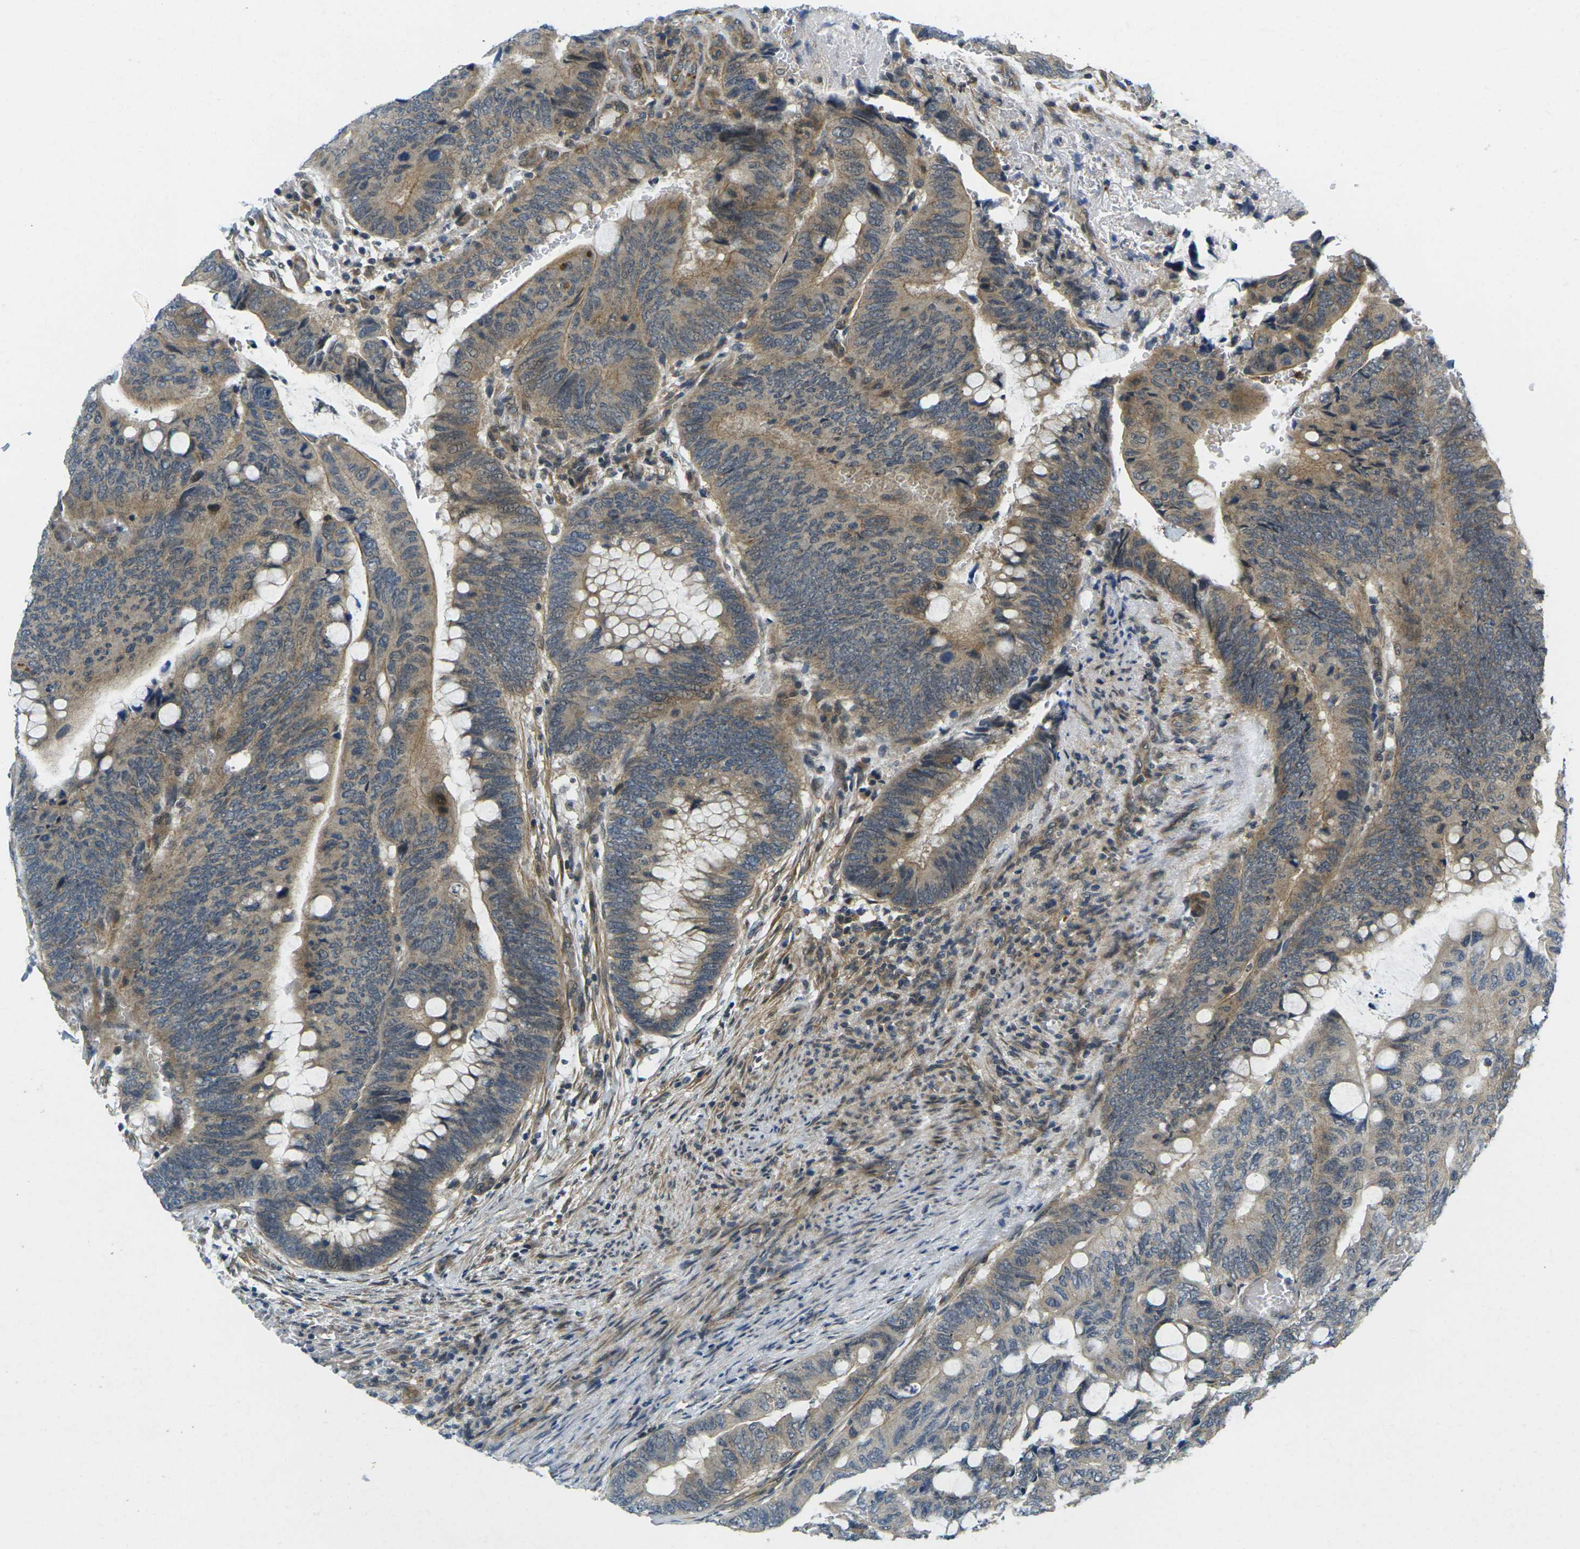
{"staining": {"intensity": "moderate", "quantity": ">75%", "location": "cytoplasmic/membranous"}, "tissue": "colorectal cancer", "cell_type": "Tumor cells", "image_type": "cancer", "snomed": [{"axis": "morphology", "description": "Normal tissue, NOS"}, {"axis": "morphology", "description": "Adenocarcinoma, NOS"}, {"axis": "topography", "description": "Rectum"}, {"axis": "topography", "description": "Peripheral nerve tissue"}], "caption": "Brown immunohistochemical staining in human colorectal adenocarcinoma shows moderate cytoplasmic/membranous positivity in about >75% of tumor cells.", "gene": "KCTD10", "patient": {"sex": "male", "age": 92}}